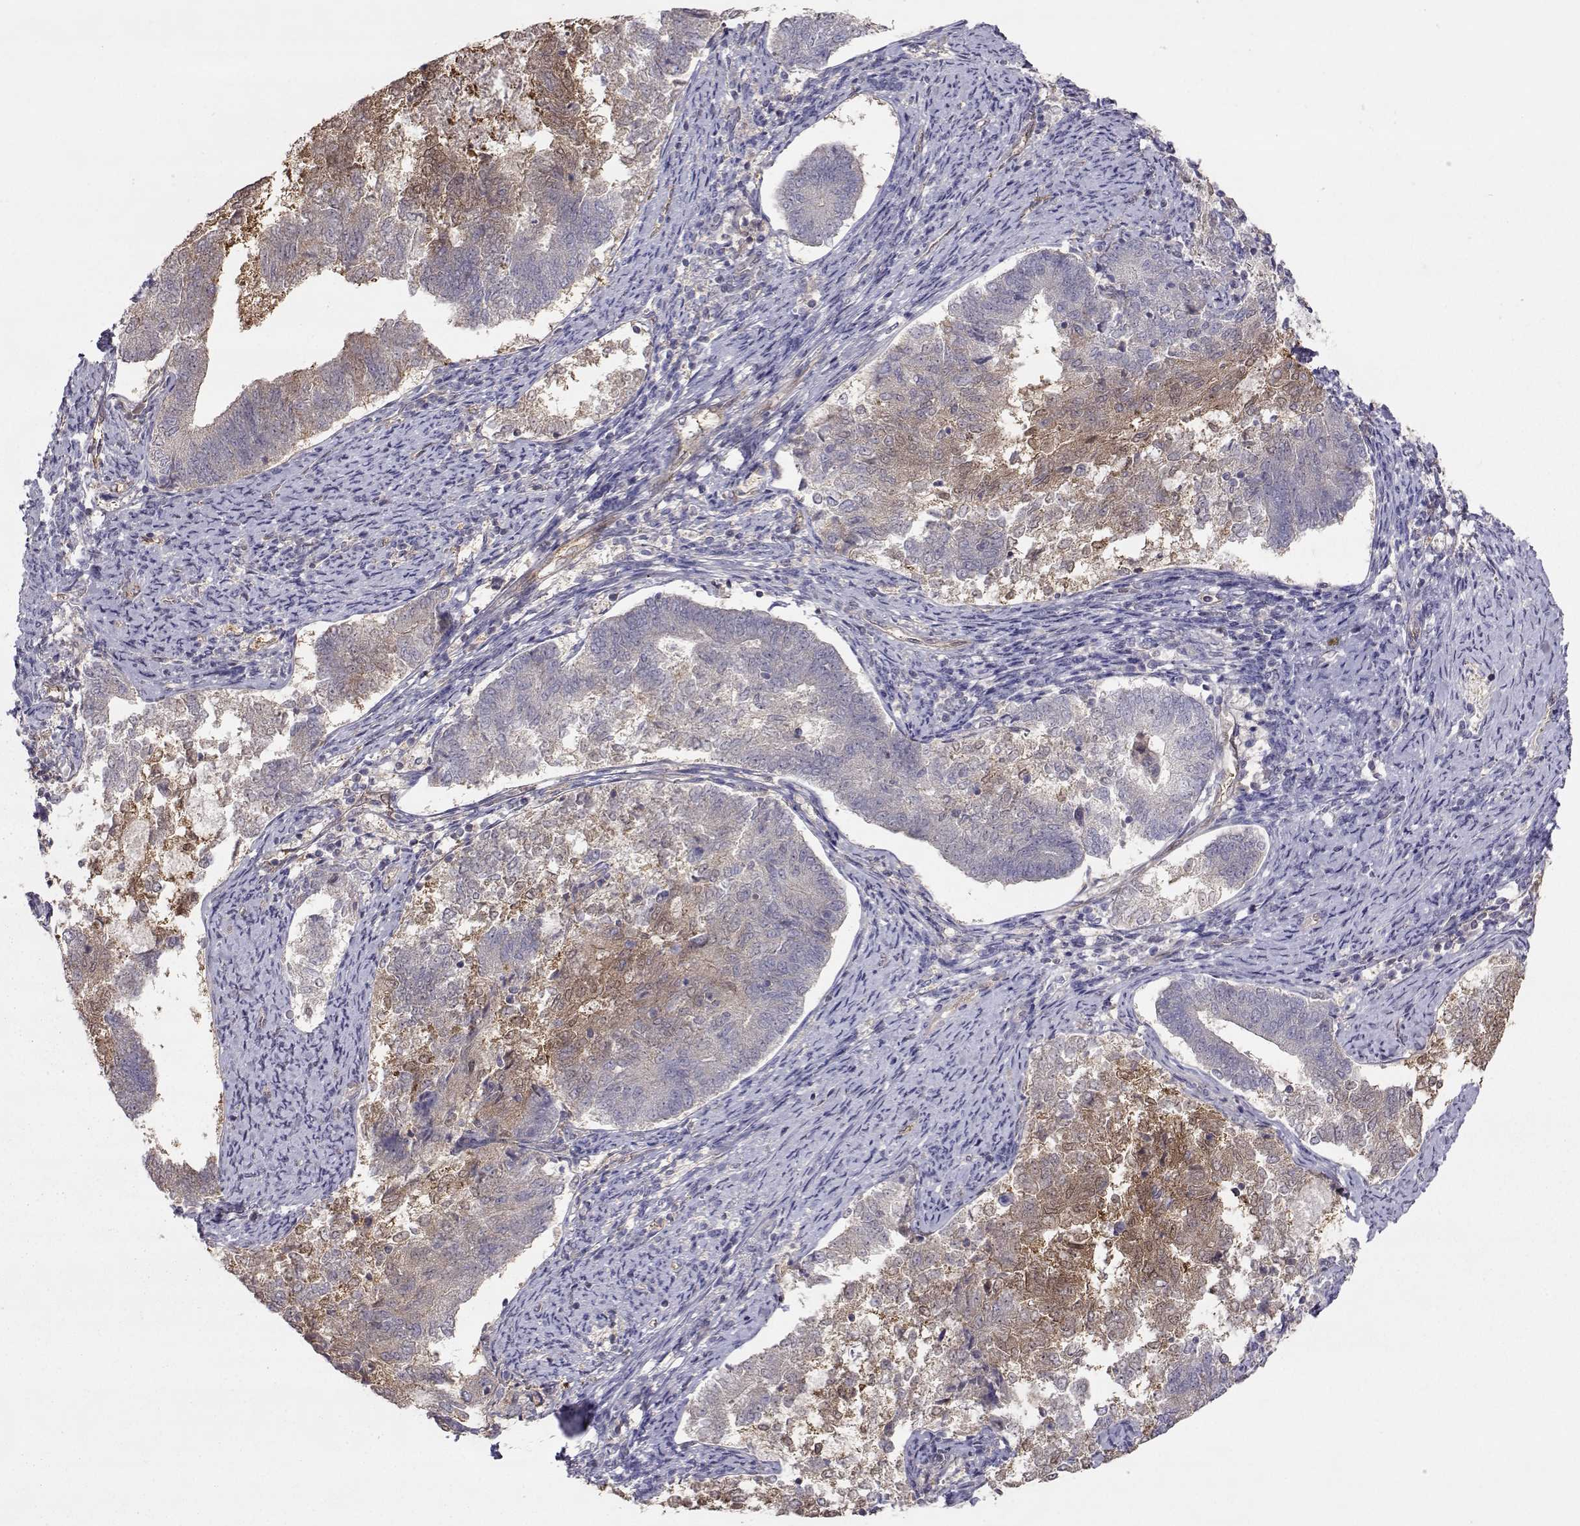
{"staining": {"intensity": "moderate", "quantity": "25%-75%", "location": "cytoplasmic/membranous"}, "tissue": "endometrial cancer", "cell_type": "Tumor cells", "image_type": "cancer", "snomed": [{"axis": "morphology", "description": "Adenocarcinoma, NOS"}, {"axis": "topography", "description": "Endometrium"}], "caption": "The histopathology image shows staining of endometrial cancer (adenocarcinoma), revealing moderate cytoplasmic/membranous protein expression (brown color) within tumor cells. (DAB = brown stain, brightfield microscopy at high magnification).", "gene": "NCAM2", "patient": {"sex": "female", "age": 65}}